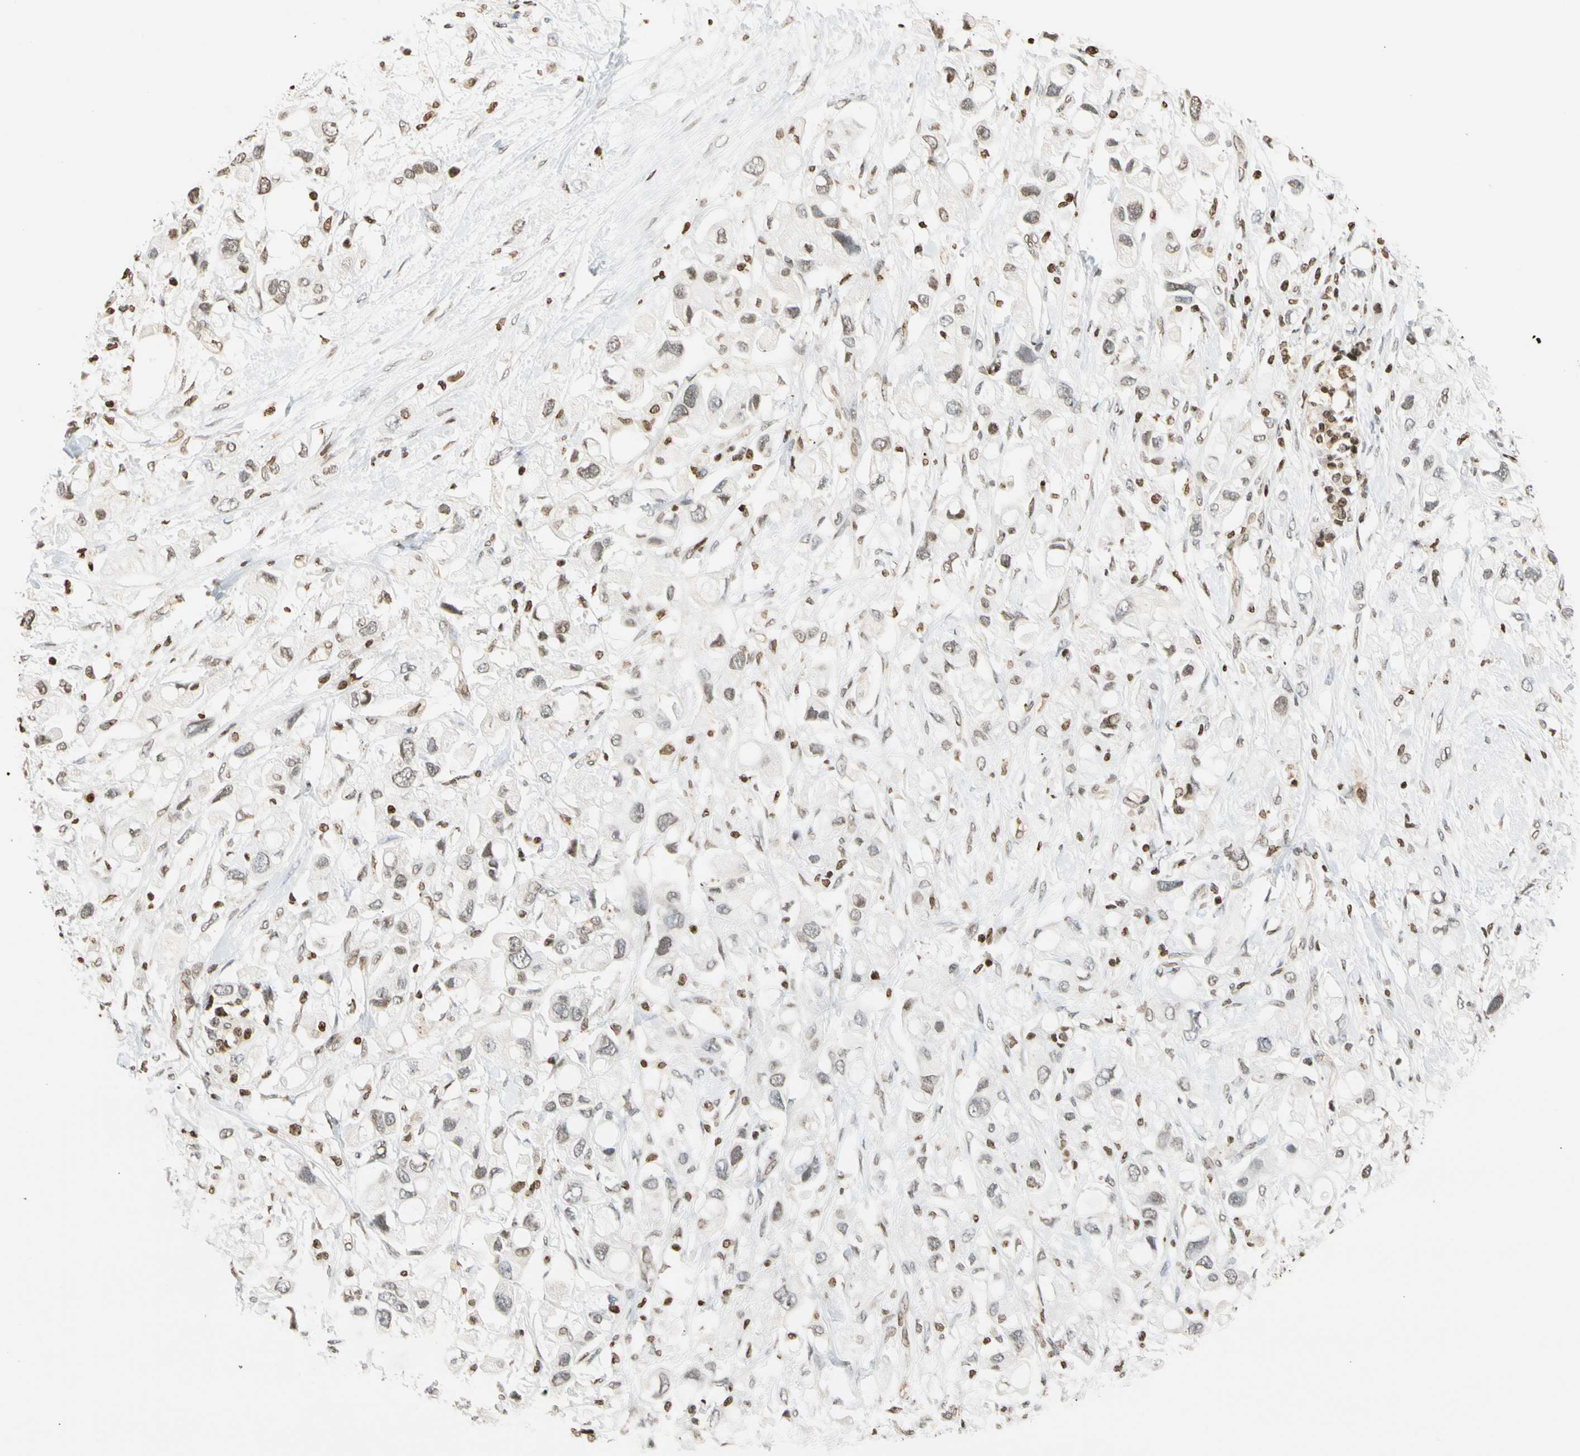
{"staining": {"intensity": "negative", "quantity": "none", "location": "none"}, "tissue": "pancreatic cancer", "cell_type": "Tumor cells", "image_type": "cancer", "snomed": [{"axis": "morphology", "description": "Adenocarcinoma, NOS"}, {"axis": "topography", "description": "Pancreas"}], "caption": "Pancreatic cancer (adenocarcinoma) stained for a protein using IHC shows no staining tumor cells.", "gene": "GPX4", "patient": {"sex": "female", "age": 56}}